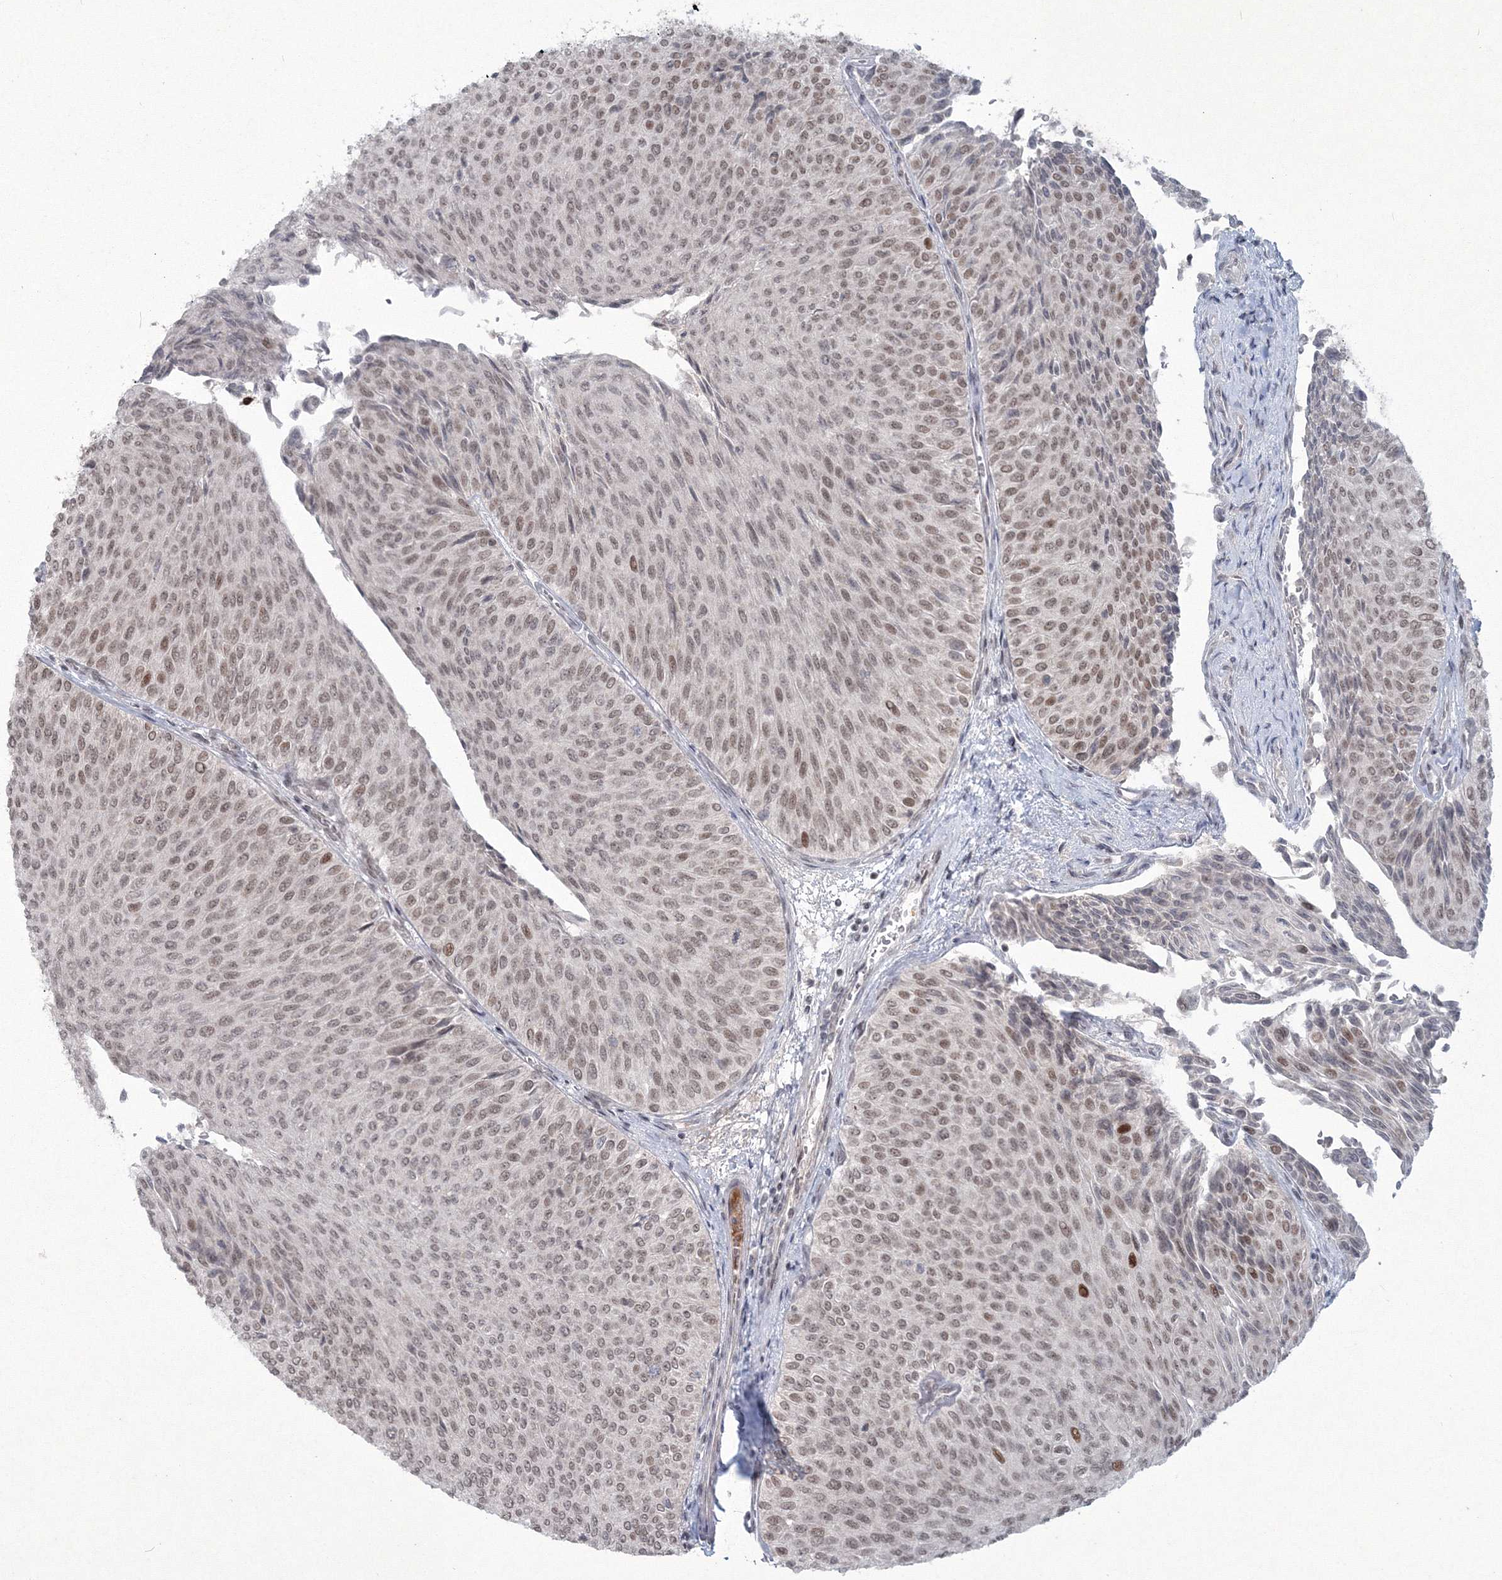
{"staining": {"intensity": "moderate", "quantity": ">75%", "location": "nuclear"}, "tissue": "urothelial cancer", "cell_type": "Tumor cells", "image_type": "cancer", "snomed": [{"axis": "morphology", "description": "Urothelial carcinoma, Low grade"}, {"axis": "topography", "description": "Urinary bladder"}], "caption": "Immunohistochemical staining of low-grade urothelial carcinoma reveals moderate nuclear protein staining in about >75% of tumor cells.", "gene": "C3orf33", "patient": {"sex": "male", "age": 78}}